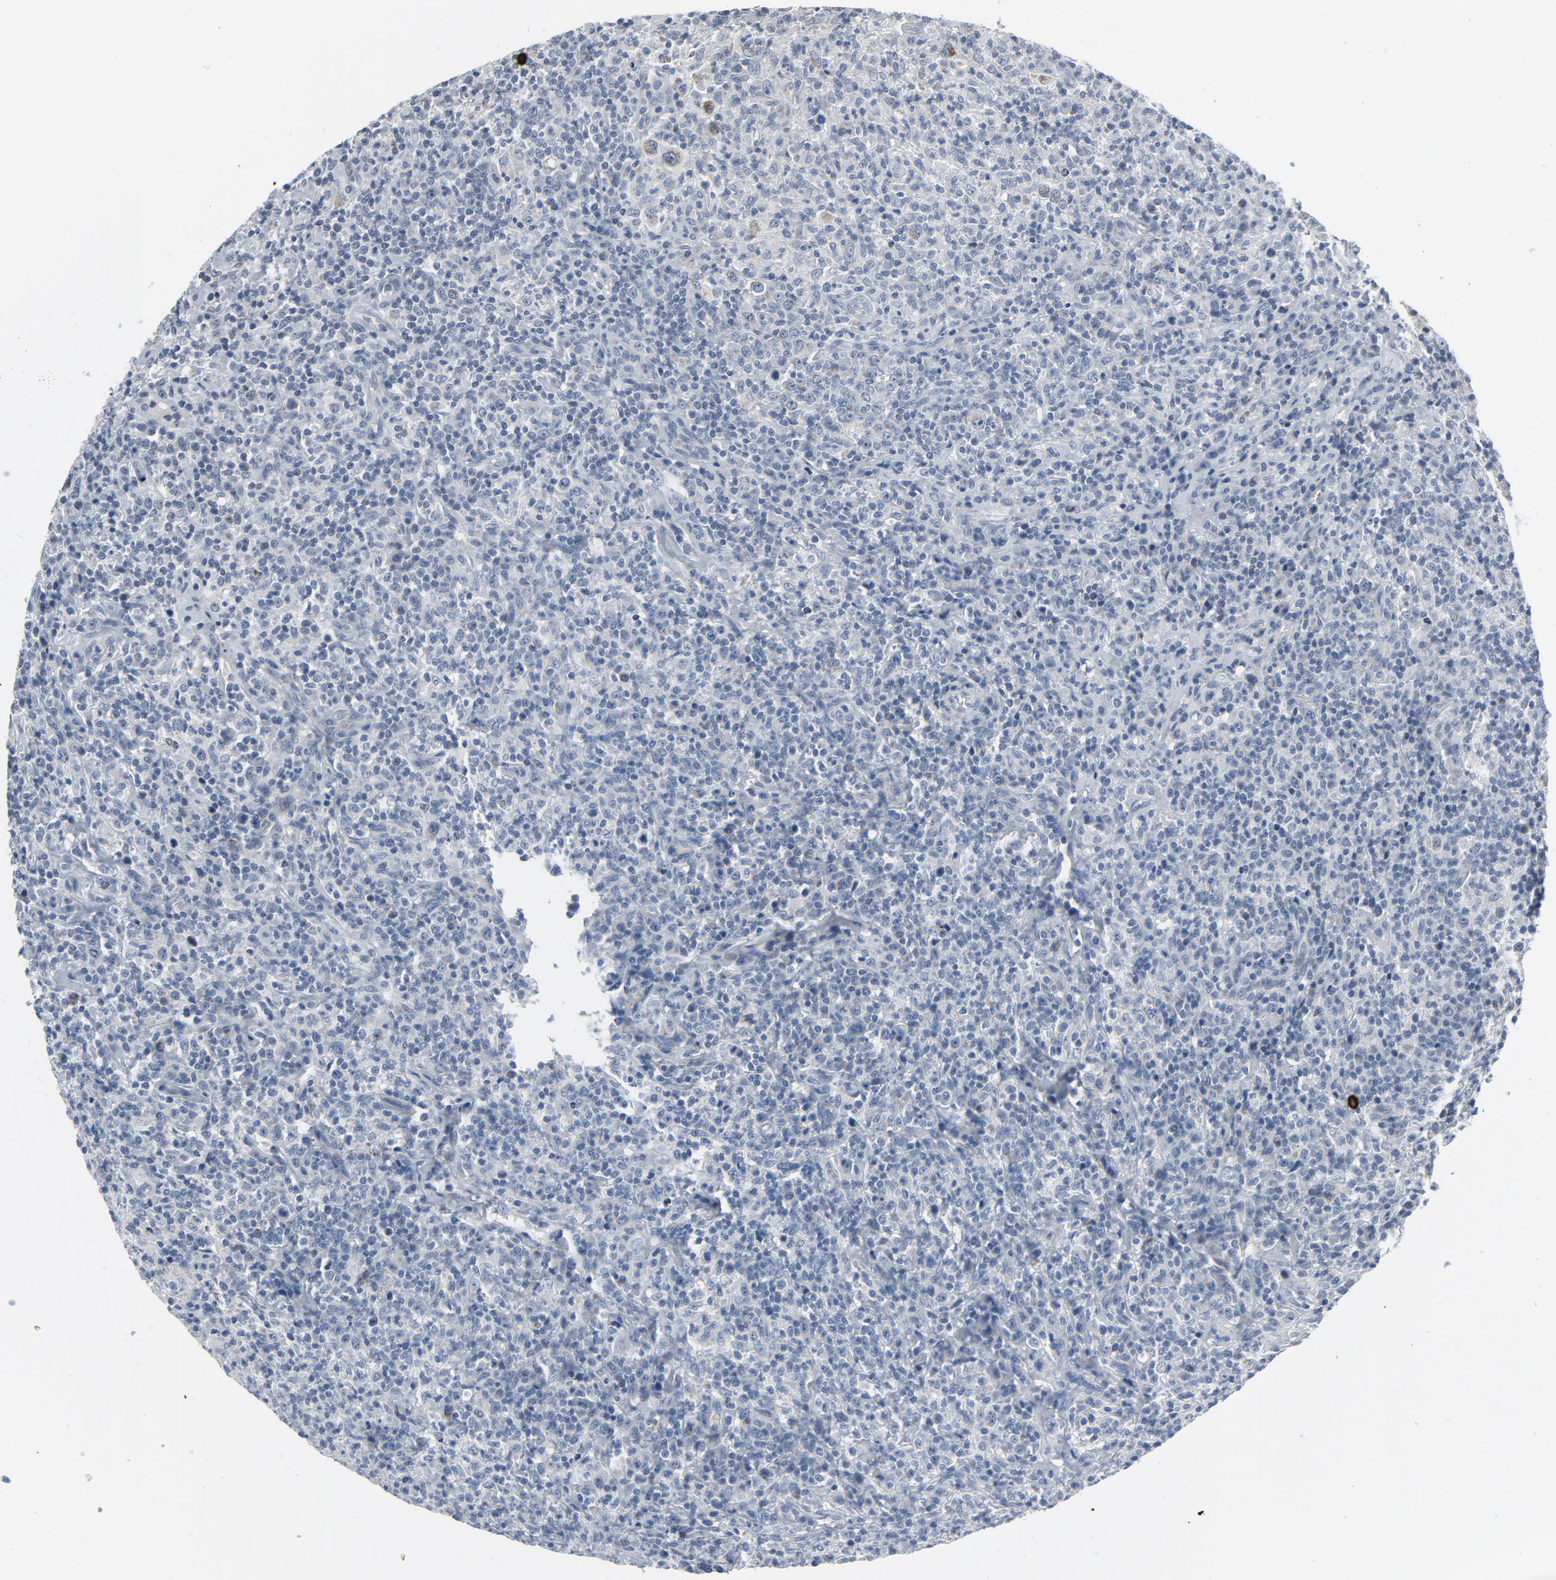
{"staining": {"intensity": "weak", "quantity": ">75%", "location": "cytoplasmic/membranous"}, "tissue": "lymphoma", "cell_type": "Tumor cells", "image_type": "cancer", "snomed": [{"axis": "morphology", "description": "Hodgkin's disease, NOS"}, {"axis": "topography", "description": "Lymph node"}], "caption": "An image showing weak cytoplasmic/membranous expression in approximately >75% of tumor cells in Hodgkin's disease, as visualized by brown immunohistochemical staining.", "gene": "GPX2", "patient": {"sex": "male", "age": 65}}